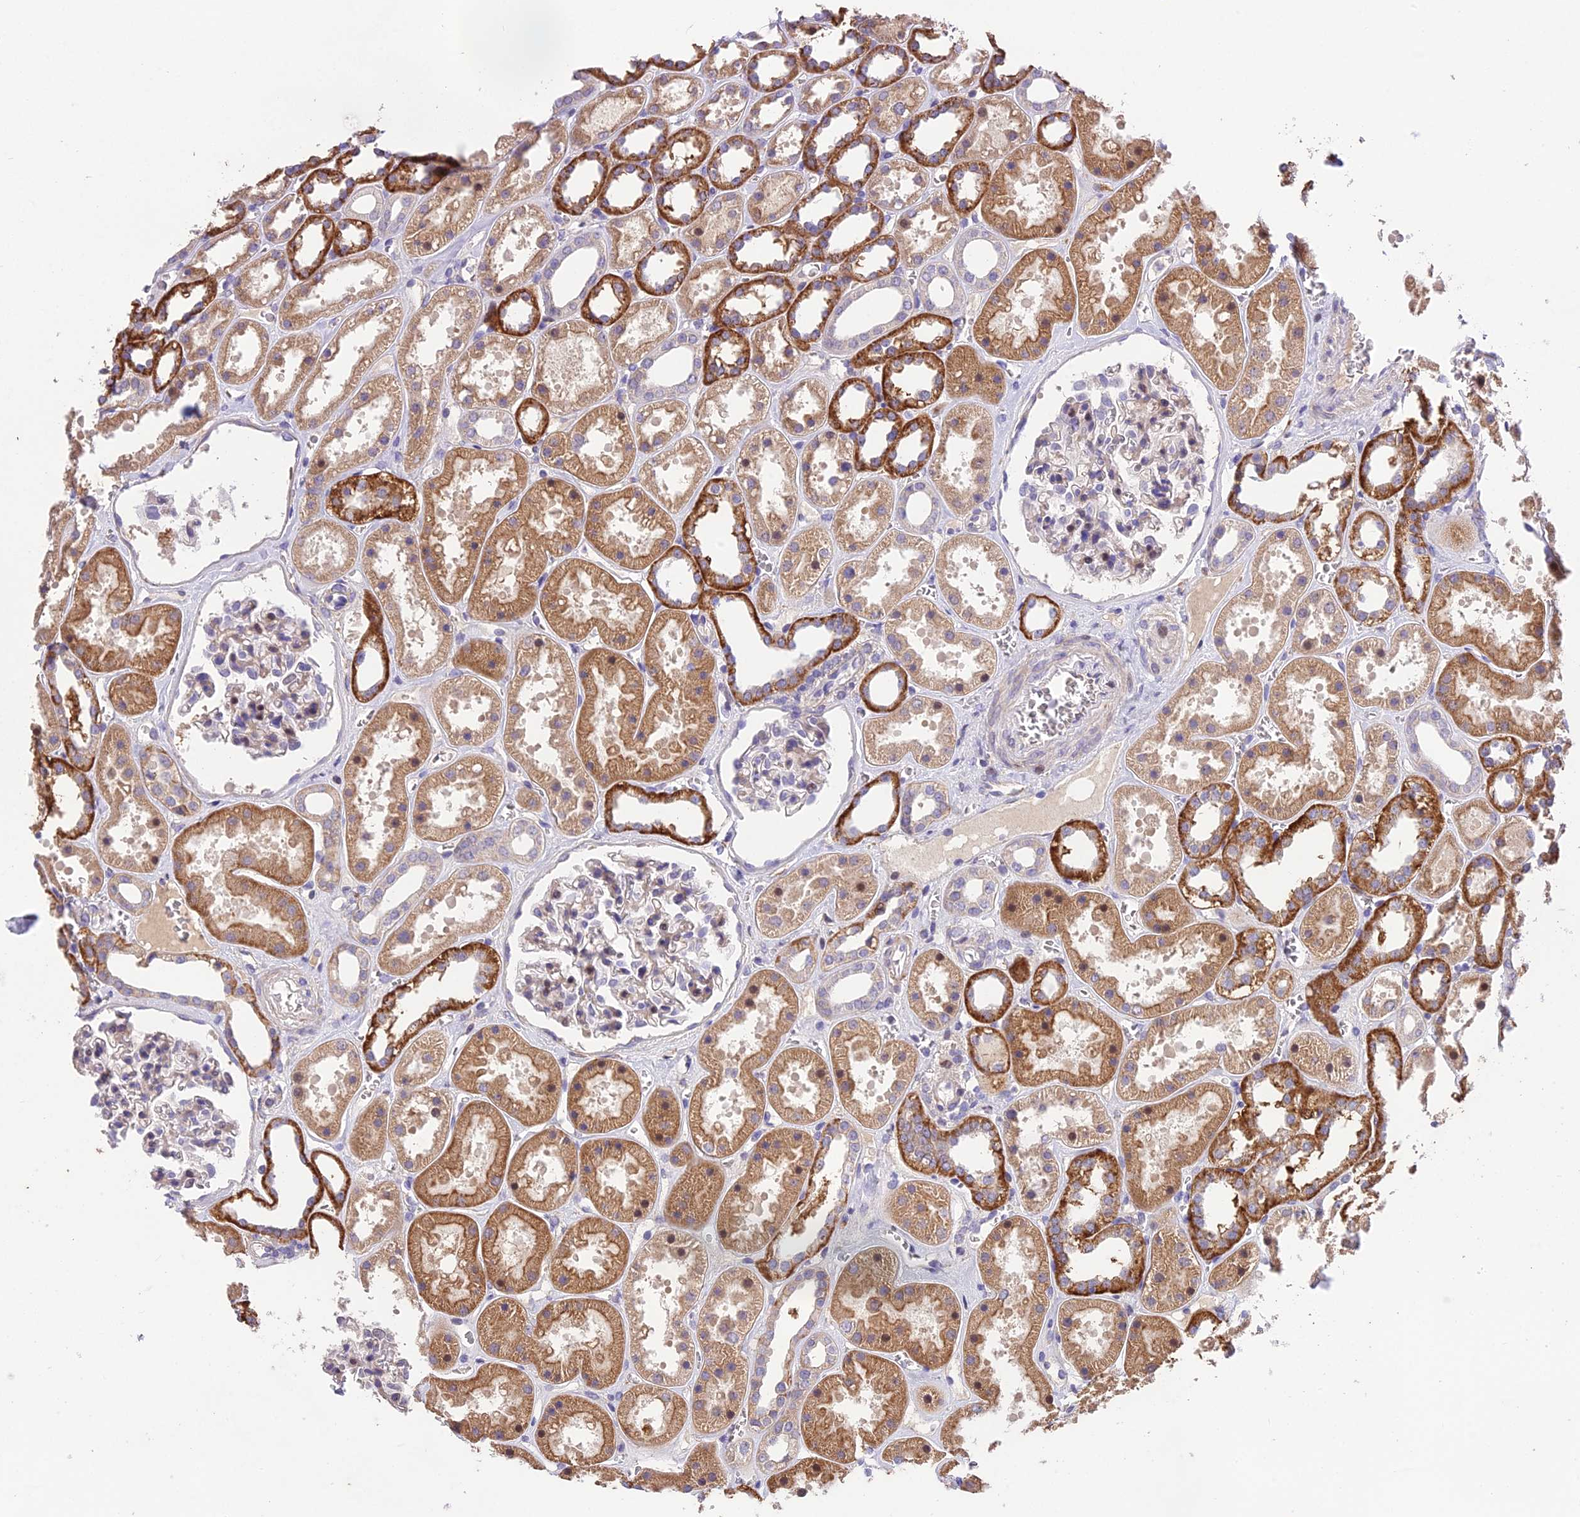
{"staining": {"intensity": "weak", "quantity": "<25%", "location": "cytoplasmic/membranous"}, "tissue": "kidney", "cell_type": "Cells in glomeruli", "image_type": "normal", "snomed": [{"axis": "morphology", "description": "Normal tissue, NOS"}, {"axis": "topography", "description": "Kidney"}], "caption": "There is no significant staining in cells in glomeruli of kidney. The staining was performed using DAB (3,3'-diaminobenzidine) to visualize the protein expression in brown, while the nuclei were stained in blue with hematoxylin (Magnification: 20x).", "gene": "PUS10", "patient": {"sex": "female", "age": 41}}